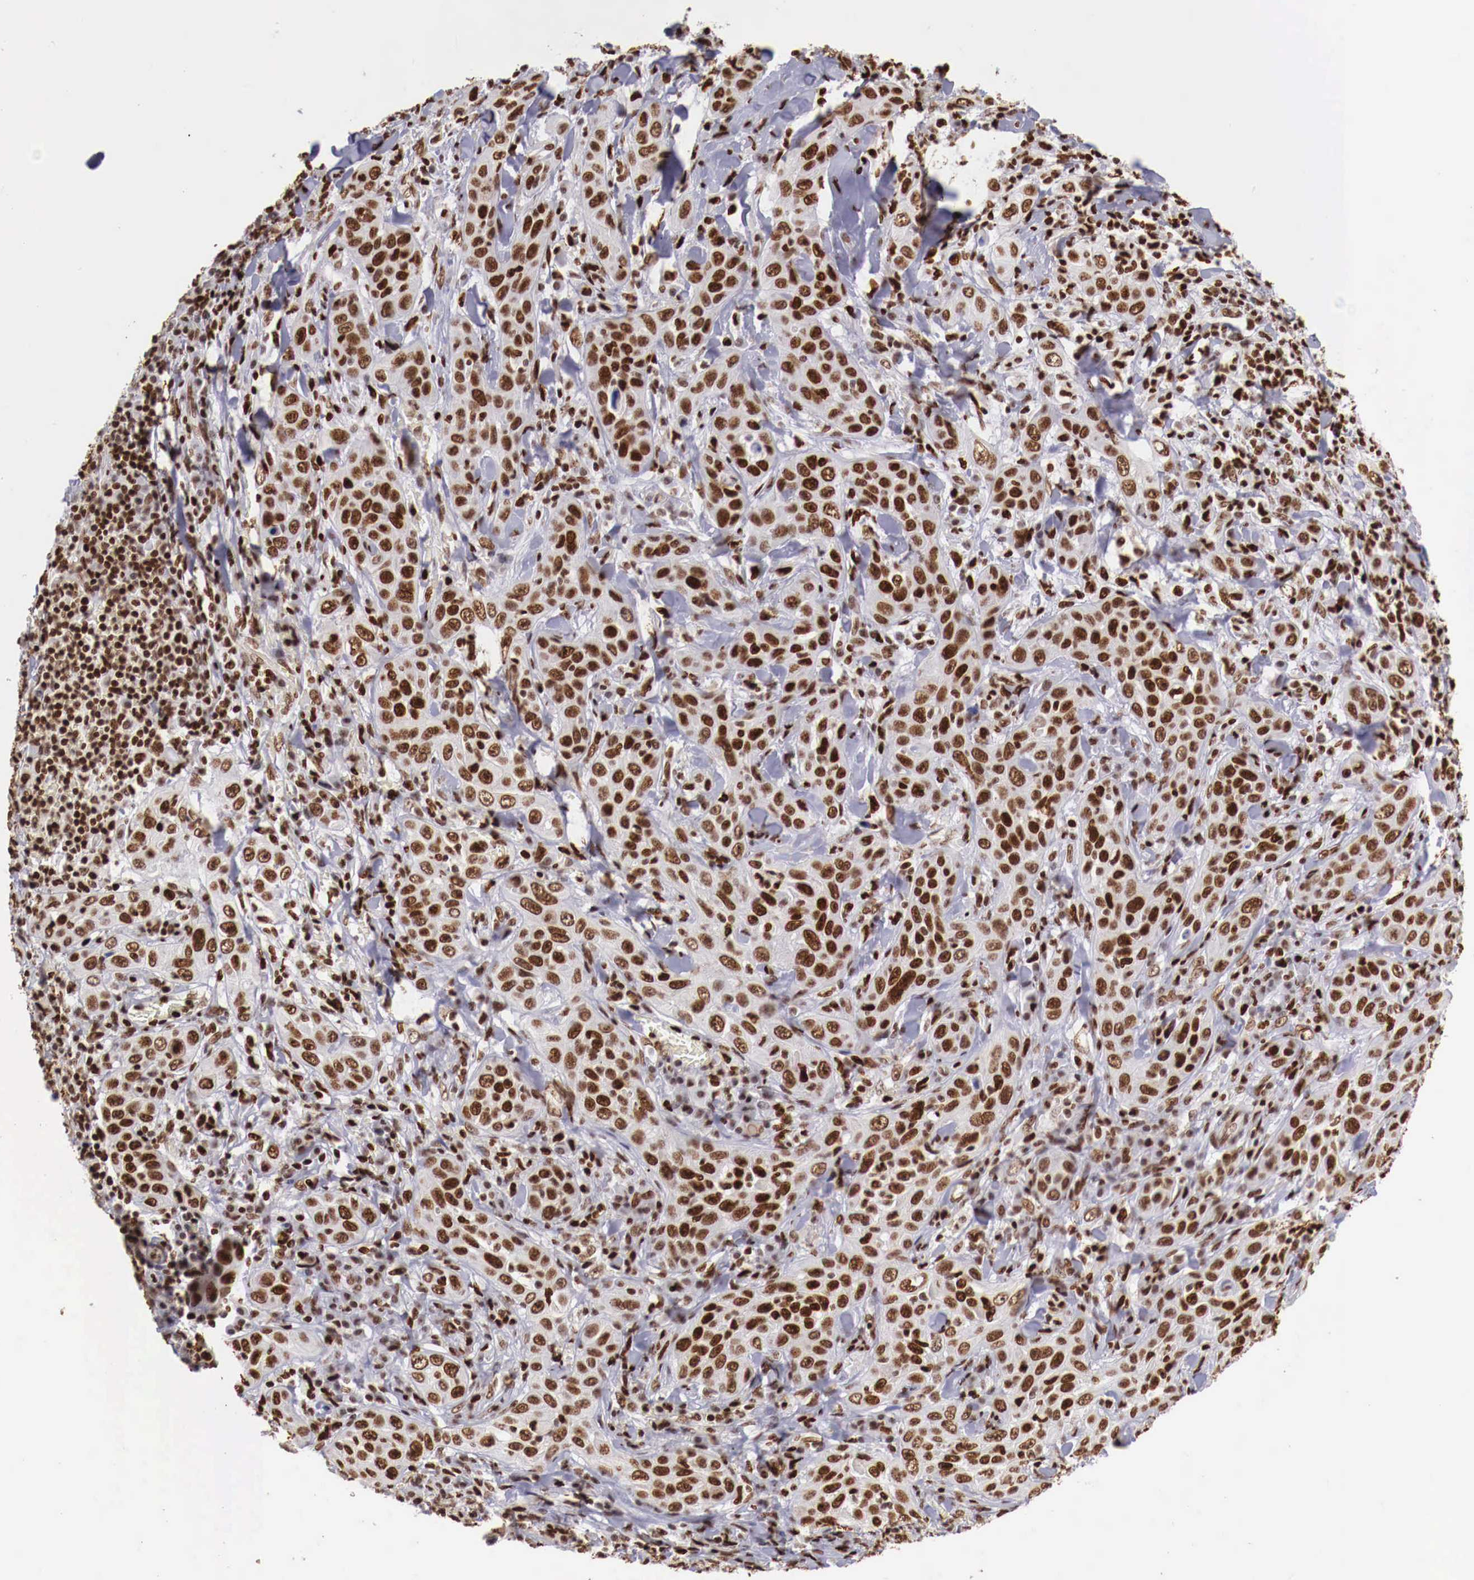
{"staining": {"intensity": "moderate", "quantity": ">75%", "location": "nuclear"}, "tissue": "skin cancer", "cell_type": "Tumor cells", "image_type": "cancer", "snomed": [{"axis": "morphology", "description": "Squamous cell carcinoma, NOS"}, {"axis": "topography", "description": "Skin"}], "caption": "The immunohistochemical stain shows moderate nuclear expression in tumor cells of skin cancer (squamous cell carcinoma) tissue.", "gene": "MAX", "patient": {"sex": "male", "age": 84}}